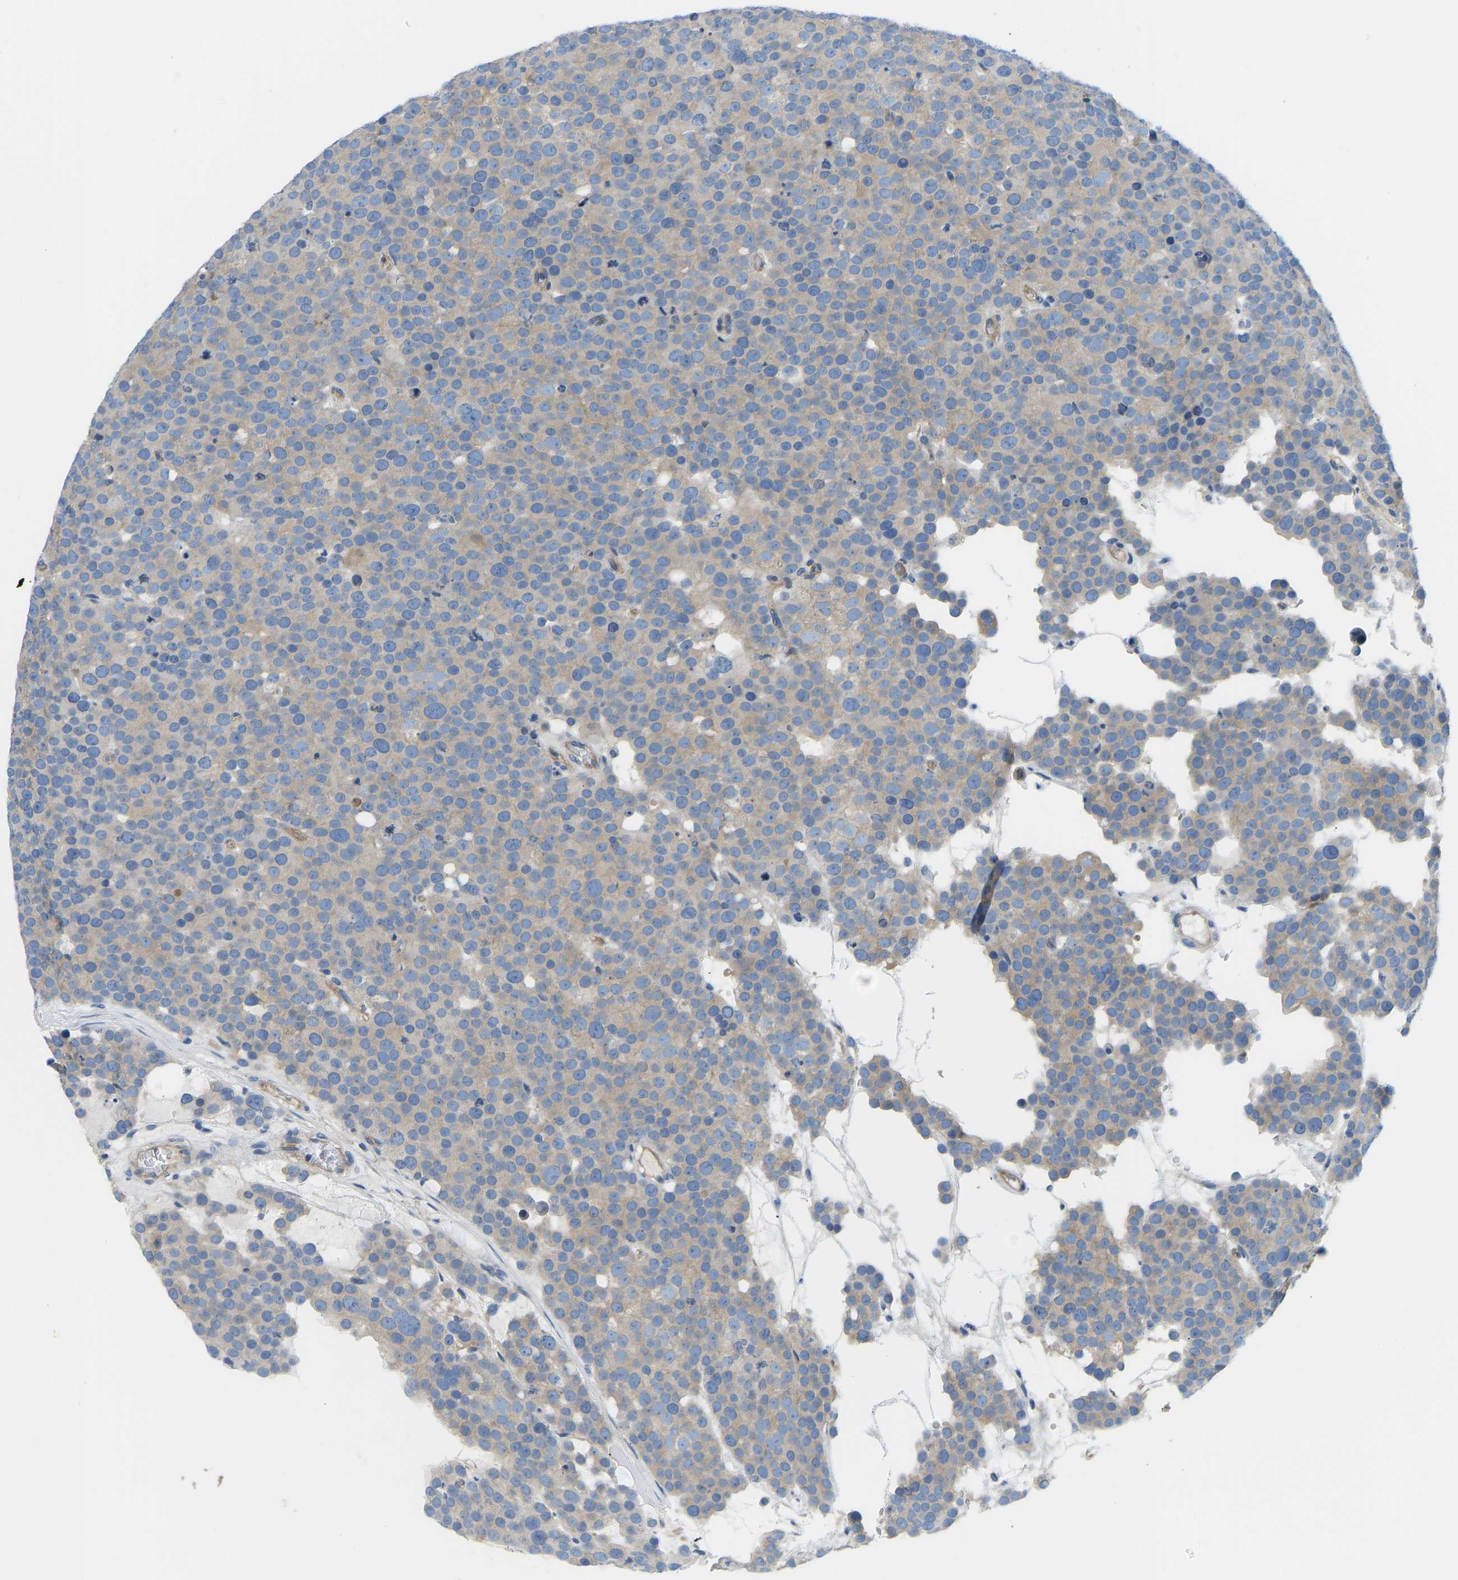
{"staining": {"intensity": "weak", "quantity": "25%-75%", "location": "cytoplasmic/membranous"}, "tissue": "testis cancer", "cell_type": "Tumor cells", "image_type": "cancer", "snomed": [{"axis": "morphology", "description": "Seminoma, NOS"}, {"axis": "topography", "description": "Testis"}], "caption": "A photomicrograph of testis cancer (seminoma) stained for a protein demonstrates weak cytoplasmic/membranous brown staining in tumor cells.", "gene": "CHAD", "patient": {"sex": "male", "age": 71}}